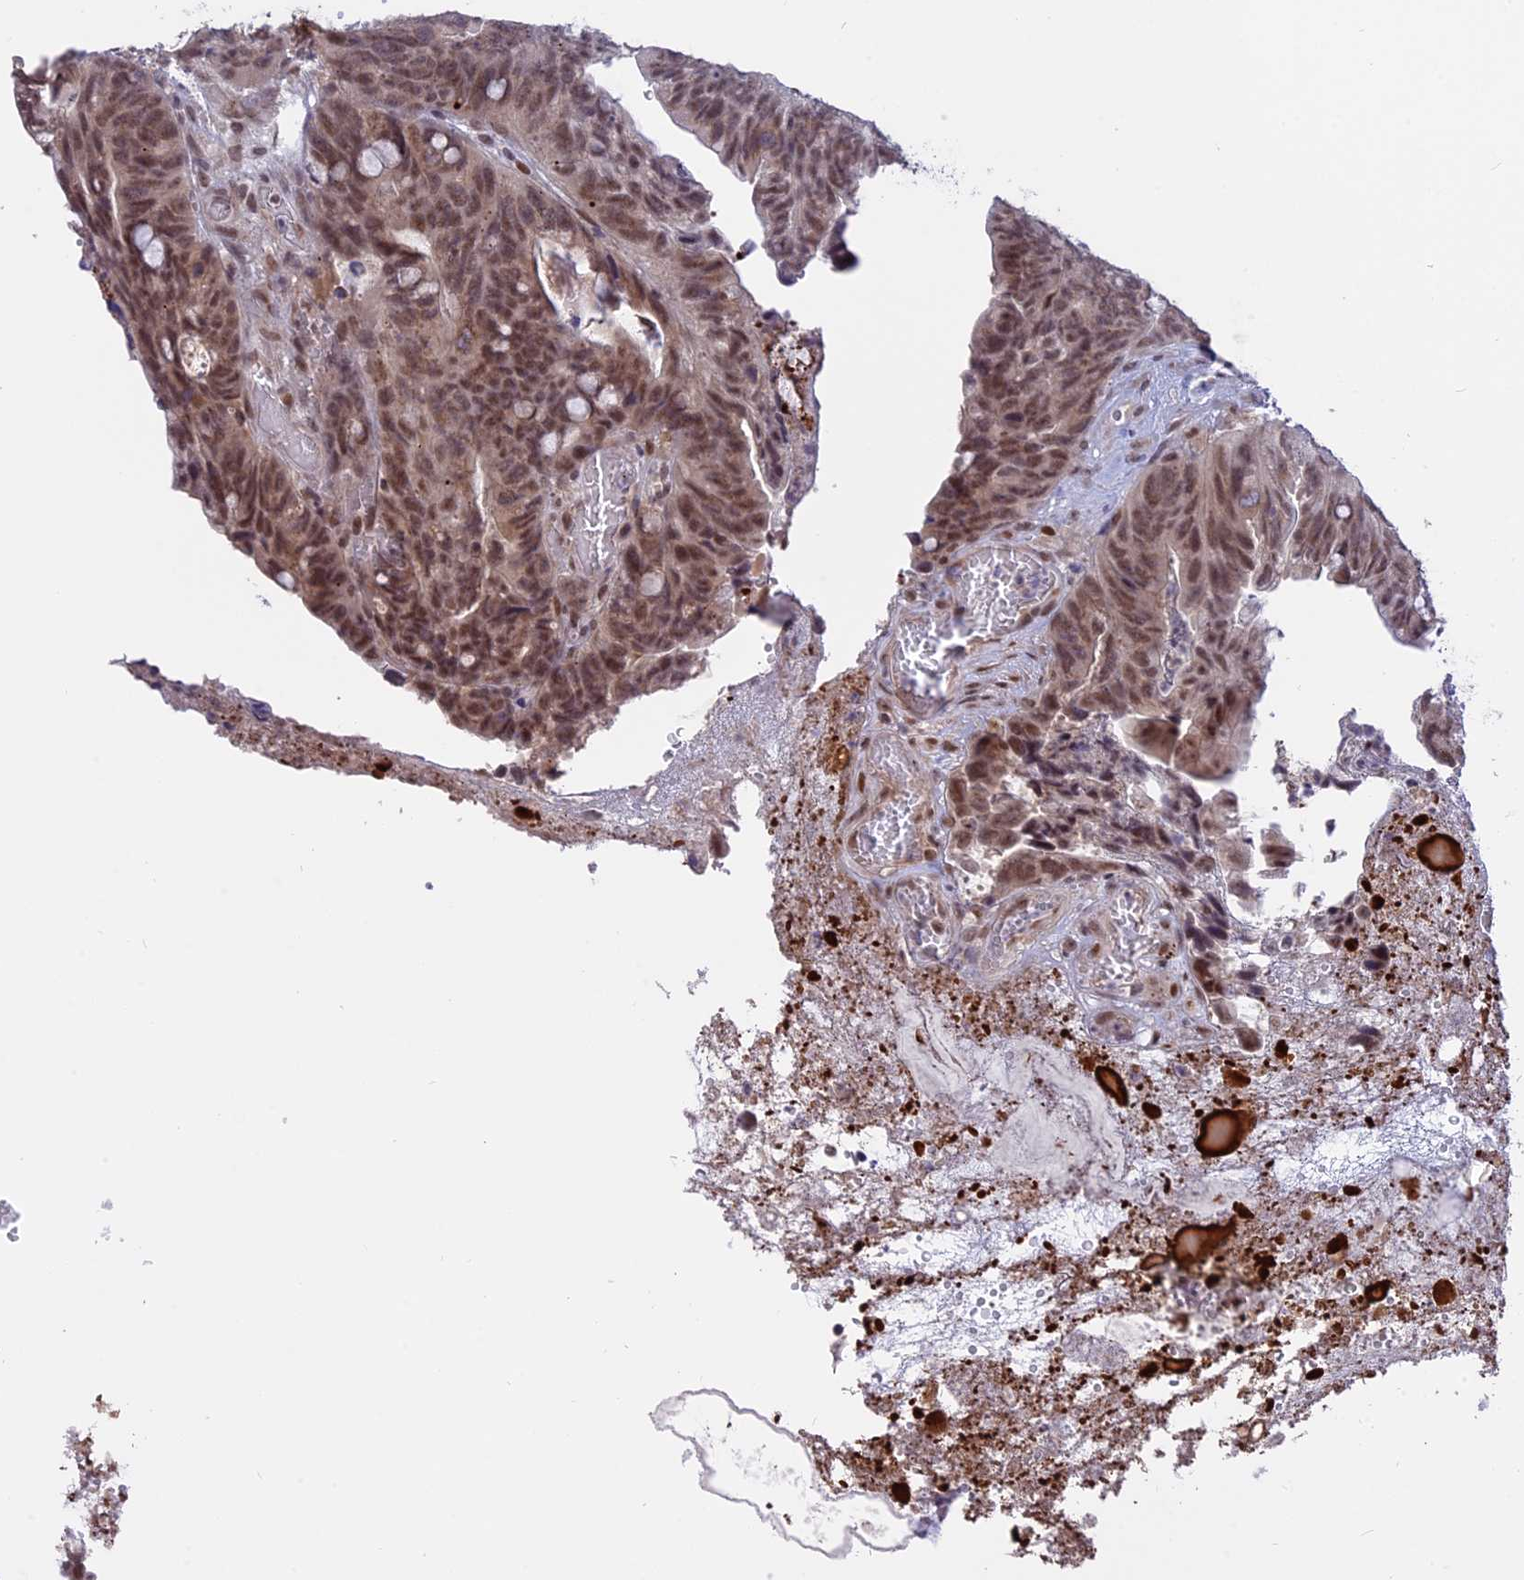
{"staining": {"intensity": "weak", "quantity": ">75%", "location": "cytoplasmic/membranous,nuclear"}, "tissue": "colorectal cancer", "cell_type": "Tumor cells", "image_type": "cancer", "snomed": [{"axis": "morphology", "description": "Adenocarcinoma, NOS"}, {"axis": "topography", "description": "Colon"}], "caption": "Immunohistochemical staining of human colorectal cancer (adenocarcinoma) reveals low levels of weak cytoplasmic/membranous and nuclear positivity in about >75% of tumor cells.", "gene": "POLR2C", "patient": {"sex": "female", "age": 82}}